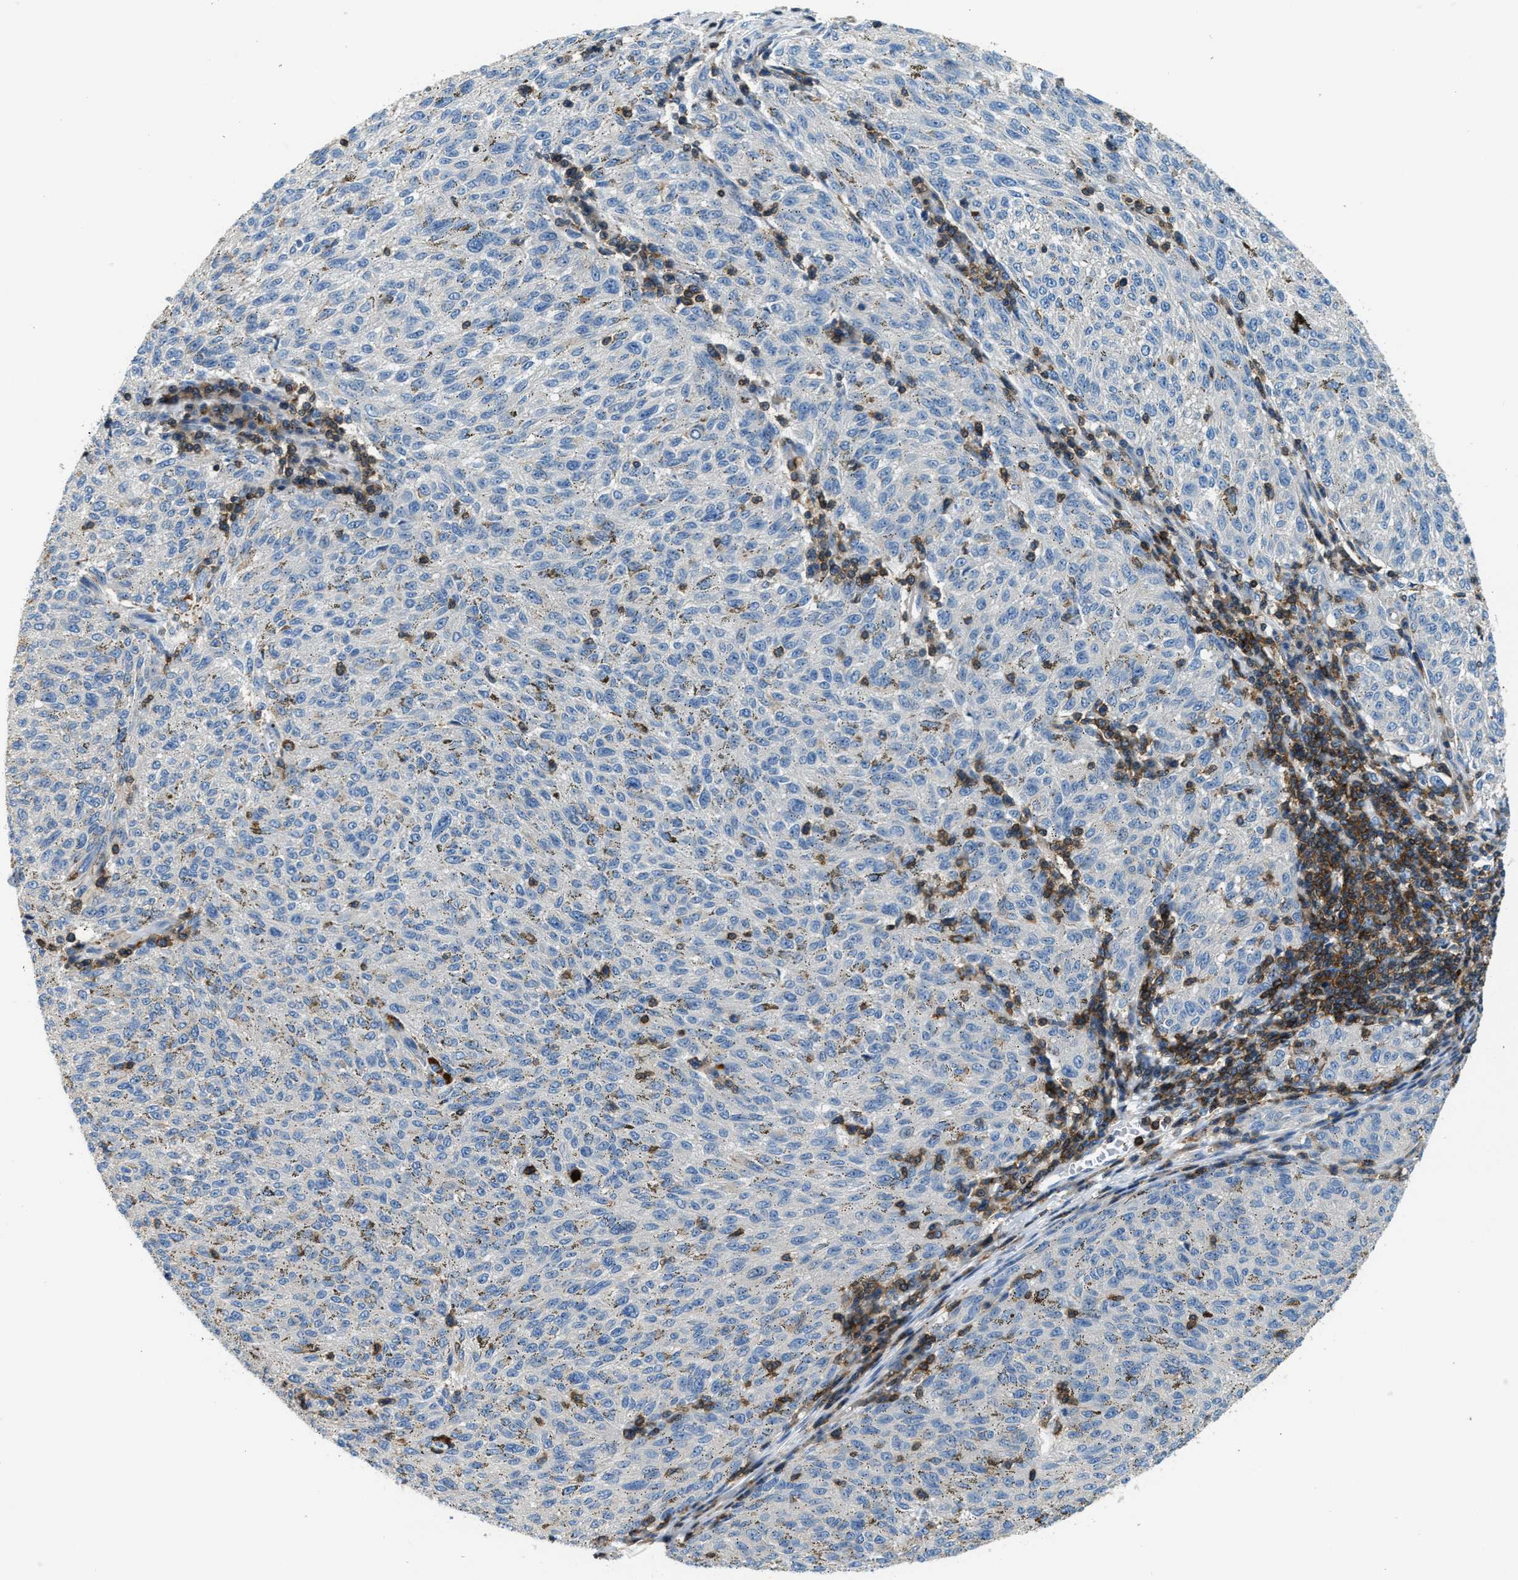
{"staining": {"intensity": "negative", "quantity": "none", "location": "none"}, "tissue": "melanoma", "cell_type": "Tumor cells", "image_type": "cancer", "snomed": [{"axis": "morphology", "description": "Malignant melanoma, NOS"}, {"axis": "topography", "description": "Skin"}], "caption": "Human malignant melanoma stained for a protein using immunohistochemistry (IHC) exhibits no staining in tumor cells.", "gene": "MYO1G", "patient": {"sex": "female", "age": 72}}